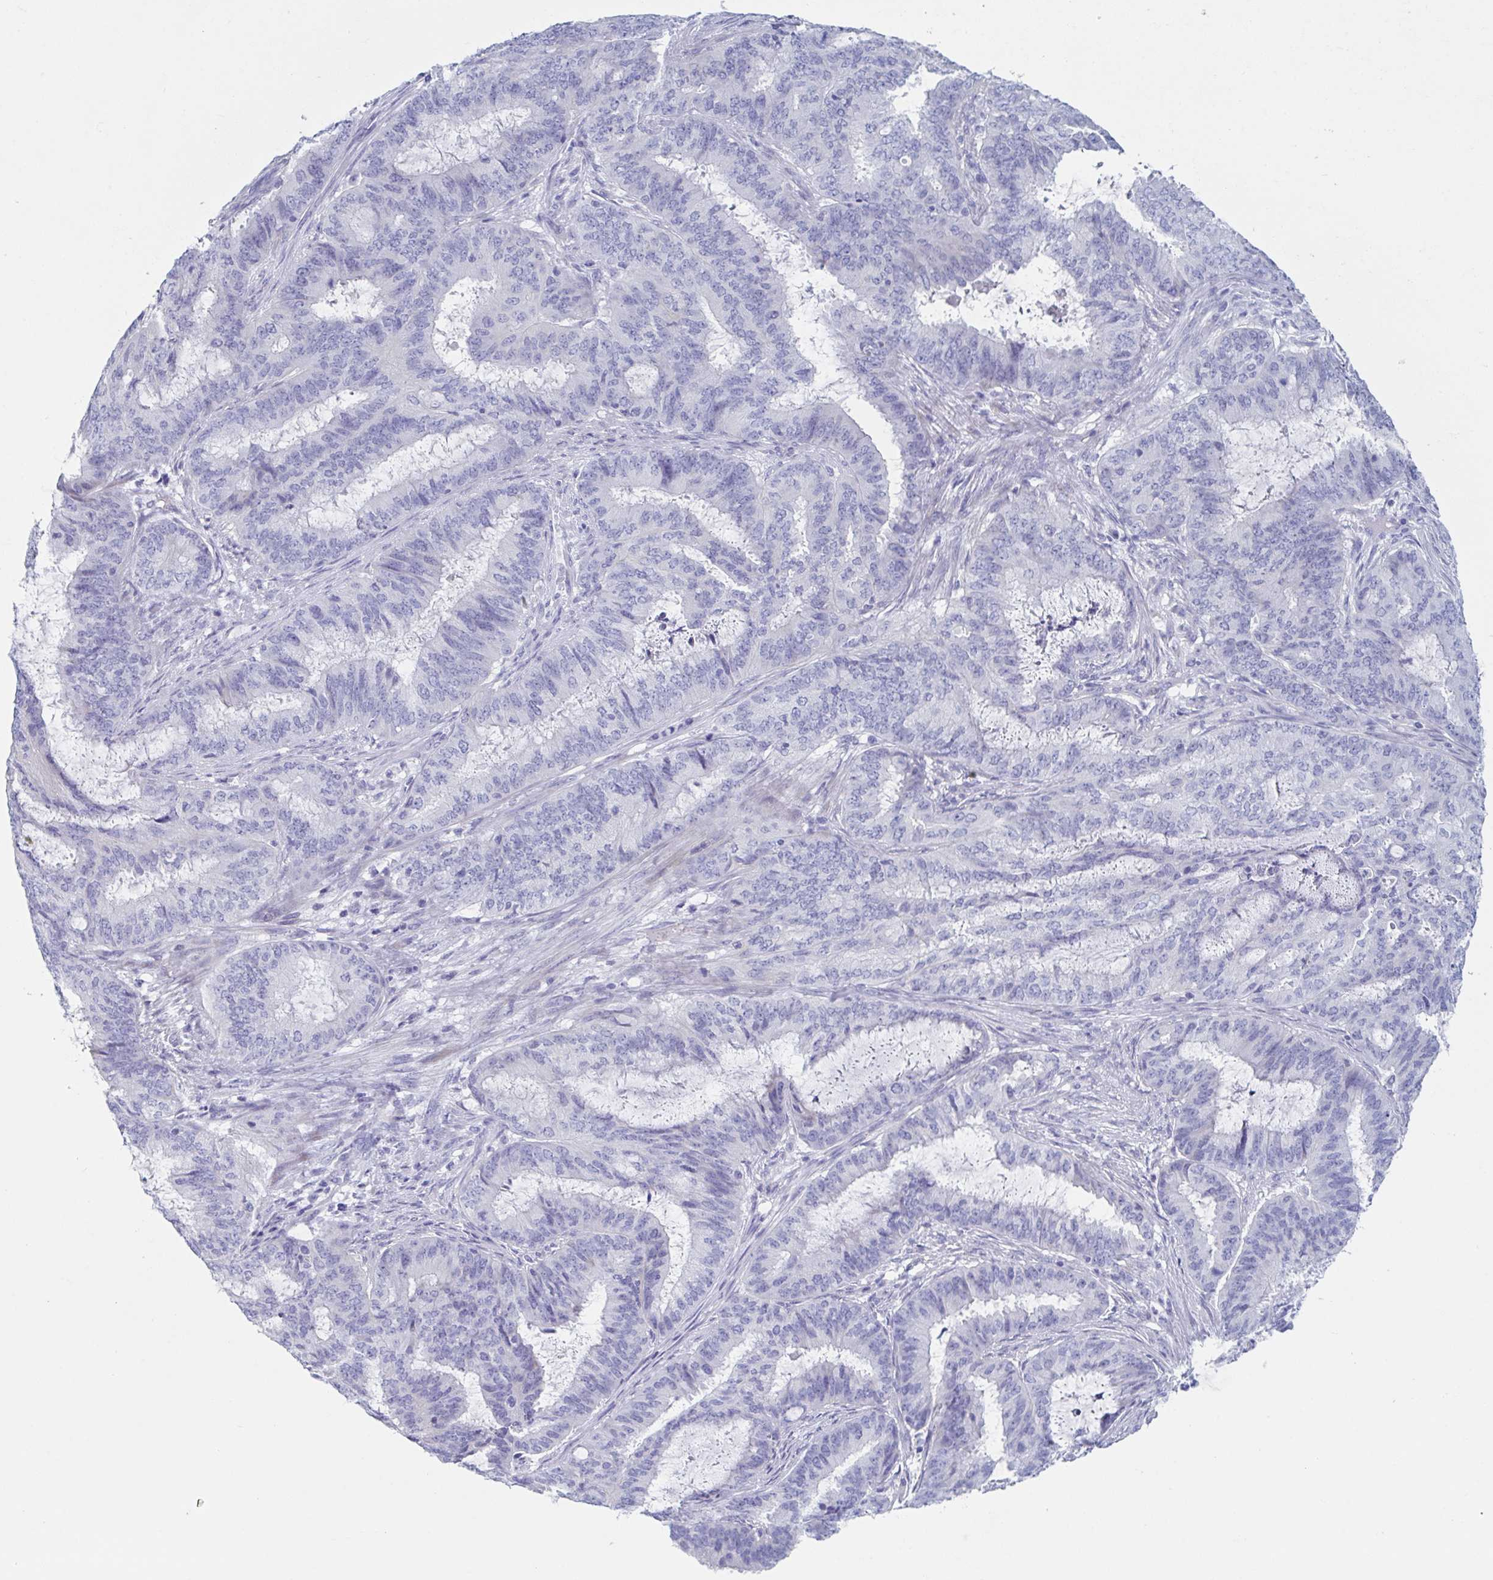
{"staining": {"intensity": "negative", "quantity": "none", "location": "none"}, "tissue": "endometrial cancer", "cell_type": "Tumor cells", "image_type": "cancer", "snomed": [{"axis": "morphology", "description": "Adenocarcinoma, NOS"}, {"axis": "topography", "description": "Endometrium"}], "caption": "Tumor cells are negative for protein expression in human endometrial cancer. (Stains: DAB immunohistochemistry (IHC) with hematoxylin counter stain, Microscopy: brightfield microscopy at high magnification).", "gene": "ZPBP", "patient": {"sex": "female", "age": 51}}